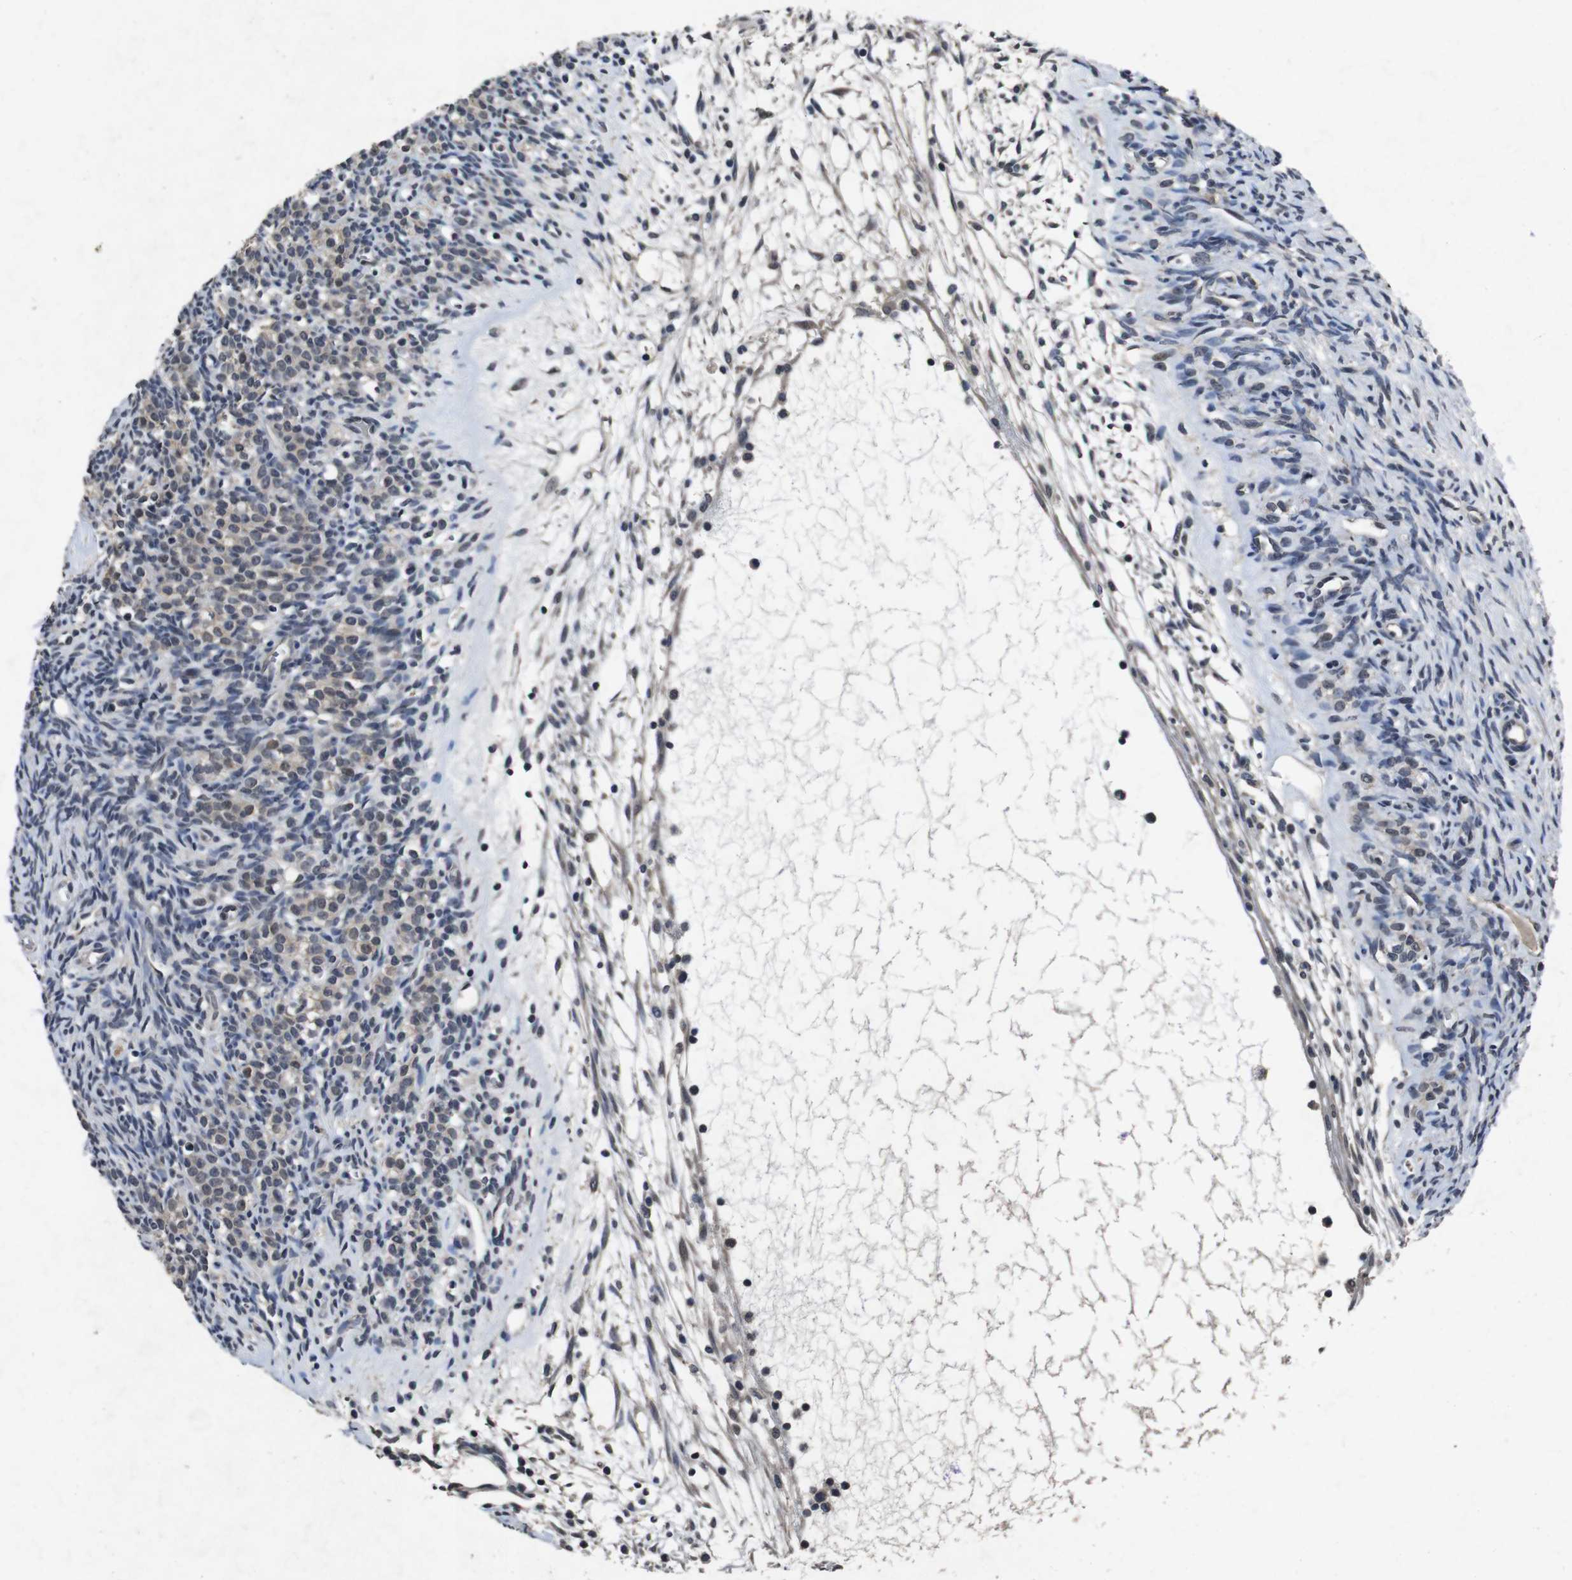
{"staining": {"intensity": "weak", "quantity": "<25%", "location": "cytoplasmic/membranous"}, "tissue": "ovary", "cell_type": "Ovarian stroma cells", "image_type": "normal", "snomed": [{"axis": "morphology", "description": "Normal tissue, NOS"}, {"axis": "topography", "description": "Ovary"}], "caption": "This micrograph is of normal ovary stained with immunohistochemistry to label a protein in brown with the nuclei are counter-stained blue. There is no expression in ovarian stroma cells.", "gene": "AKT3", "patient": {"sex": "female", "age": 33}}